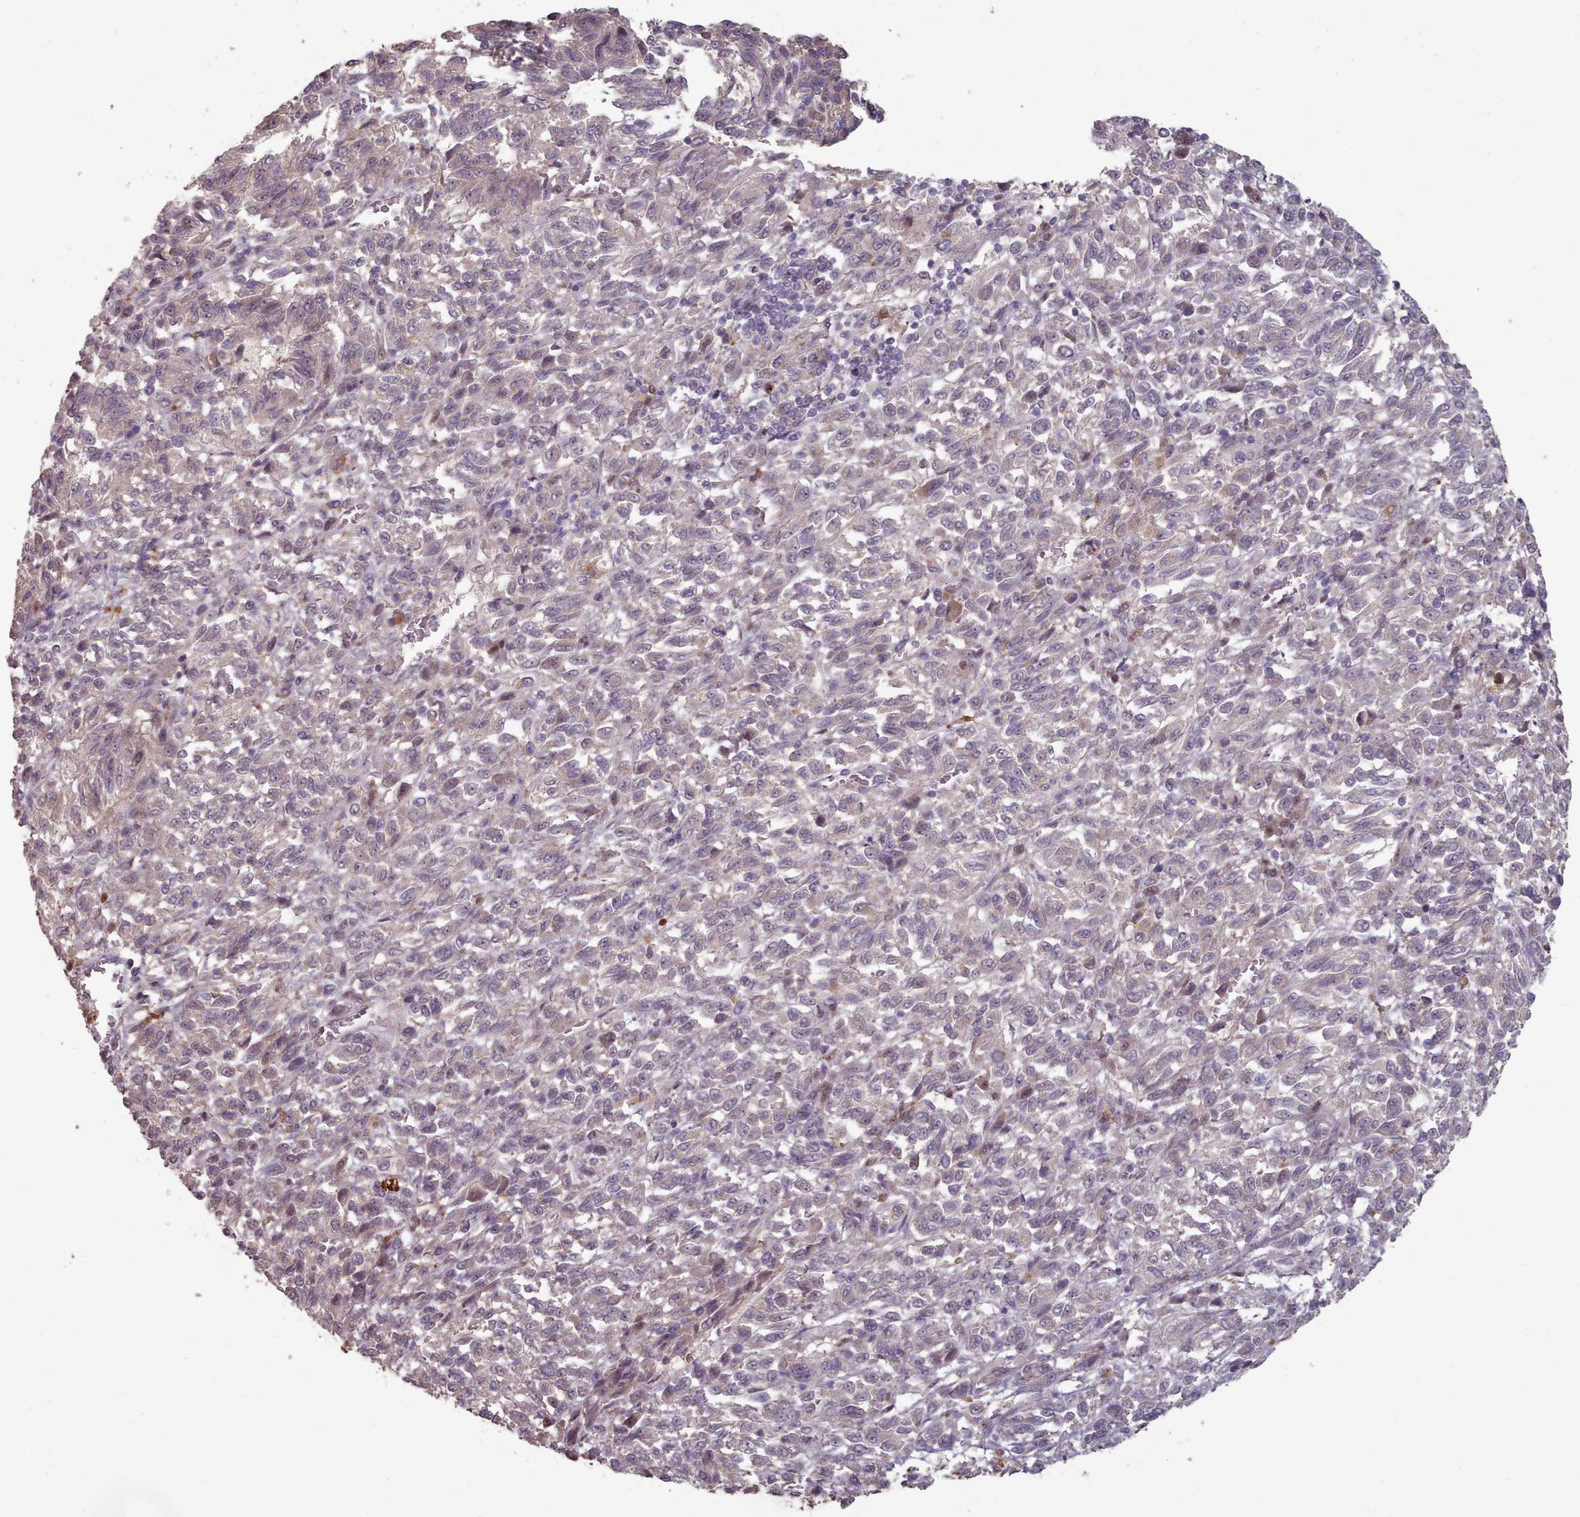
{"staining": {"intensity": "weak", "quantity": "<25%", "location": "cytoplasmic/membranous"}, "tissue": "melanoma", "cell_type": "Tumor cells", "image_type": "cancer", "snomed": [{"axis": "morphology", "description": "Malignant melanoma, Metastatic site"}, {"axis": "topography", "description": "Lung"}], "caption": "High power microscopy micrograph of an immunohistochemistry (IHC) image of melanoma, revealing no significant staining in tumor cells.", "gene": "ERCC6L", "patient": {"sex": "male", "age": 64}}